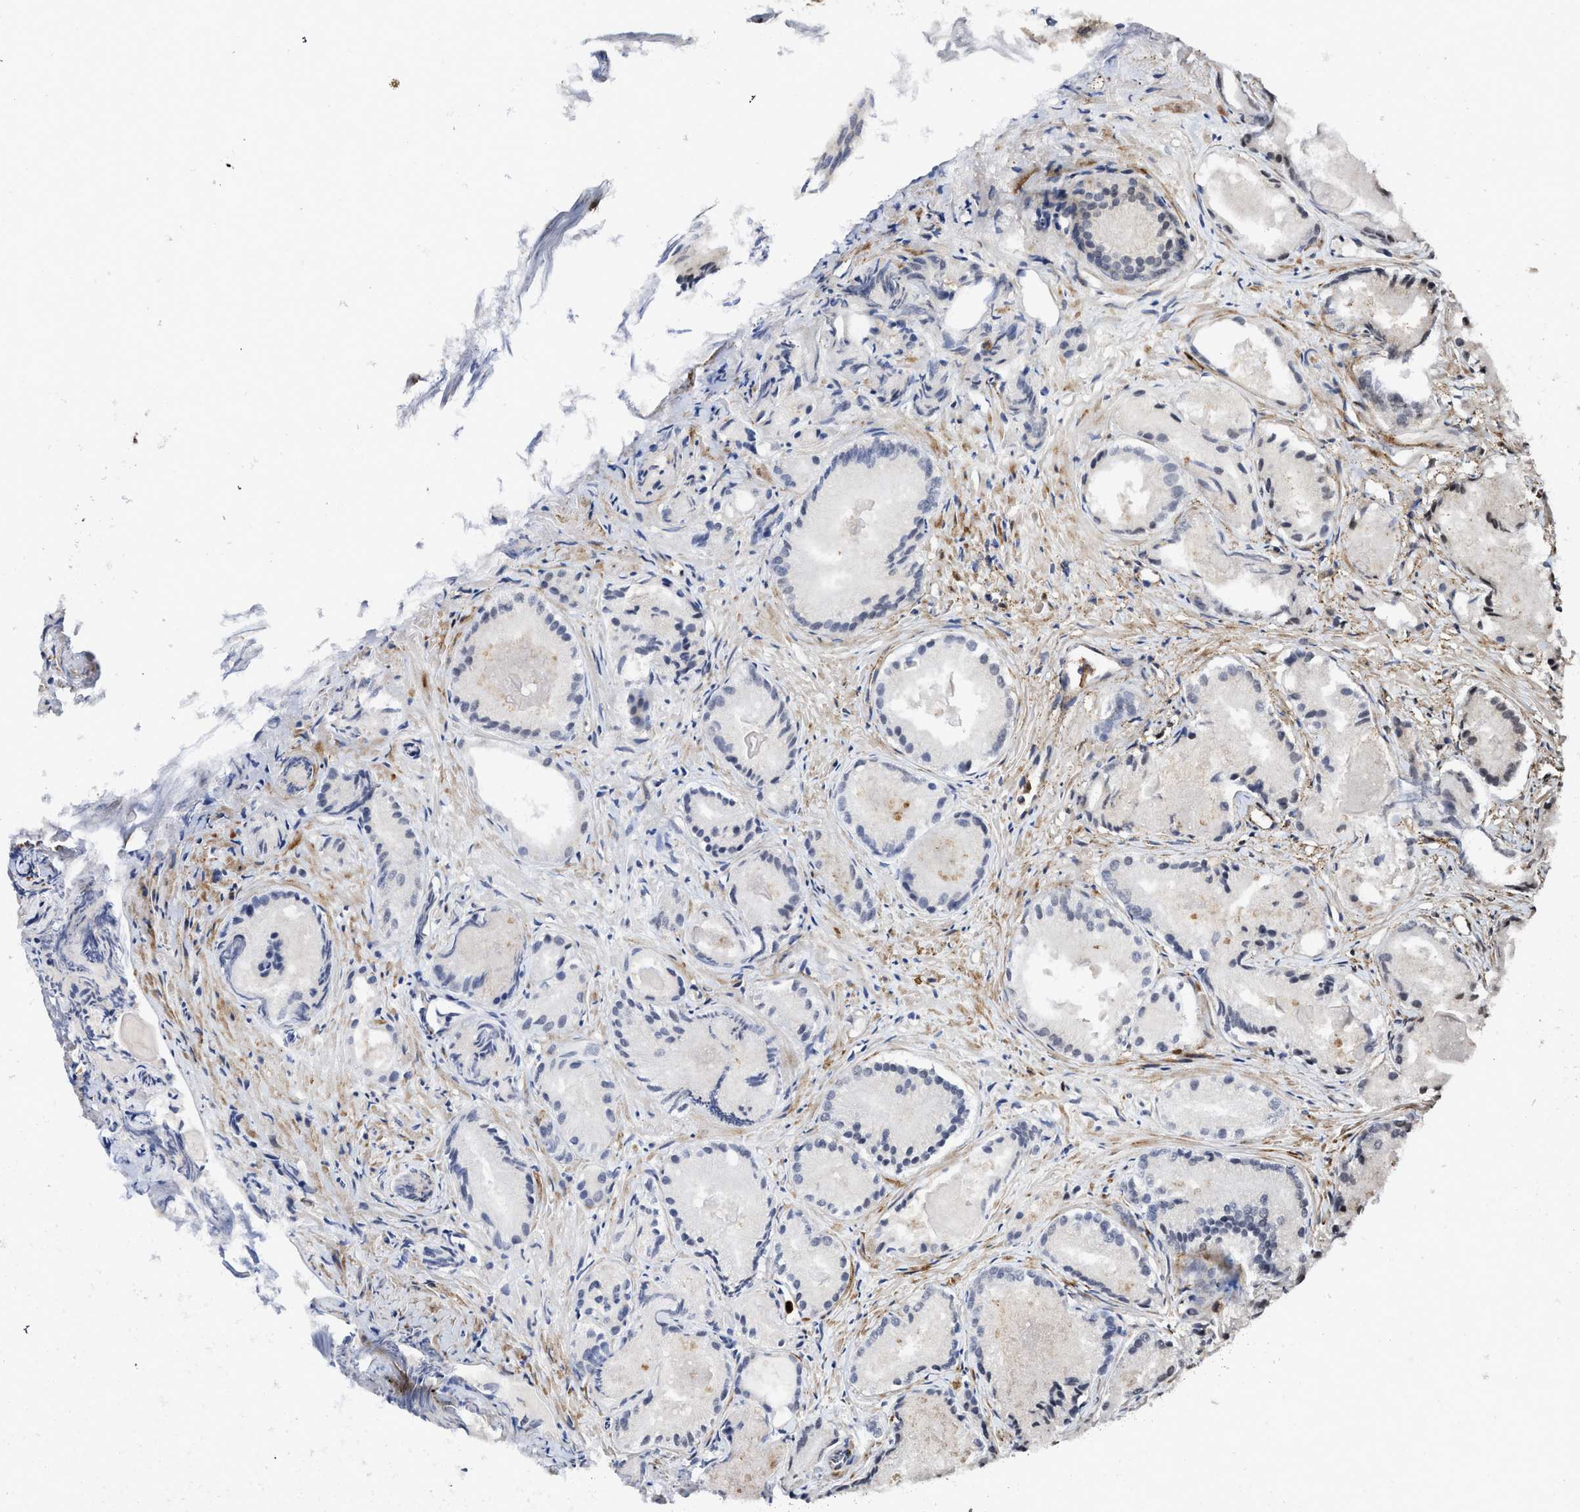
{"staining": {"intensity": "negative", "quantity": "none", "location": "none"}, "tissue": "prostate cancer", "cell_type": "Tumor cells", "image_type": "cancer", "snomed": [{"axis": "morphology", "description": "Adenocarcinoma, Low grade"}, {"axis": "topography", "description": "Prostate"}], "caption": "This is an immunohistochemistry (IHC) image of human prostate adenocarcinoma (low-grade). There is no expression in tumor cells.", "gene": "SEPTIN2", "patient": {"sex": "male", "age": 72}}